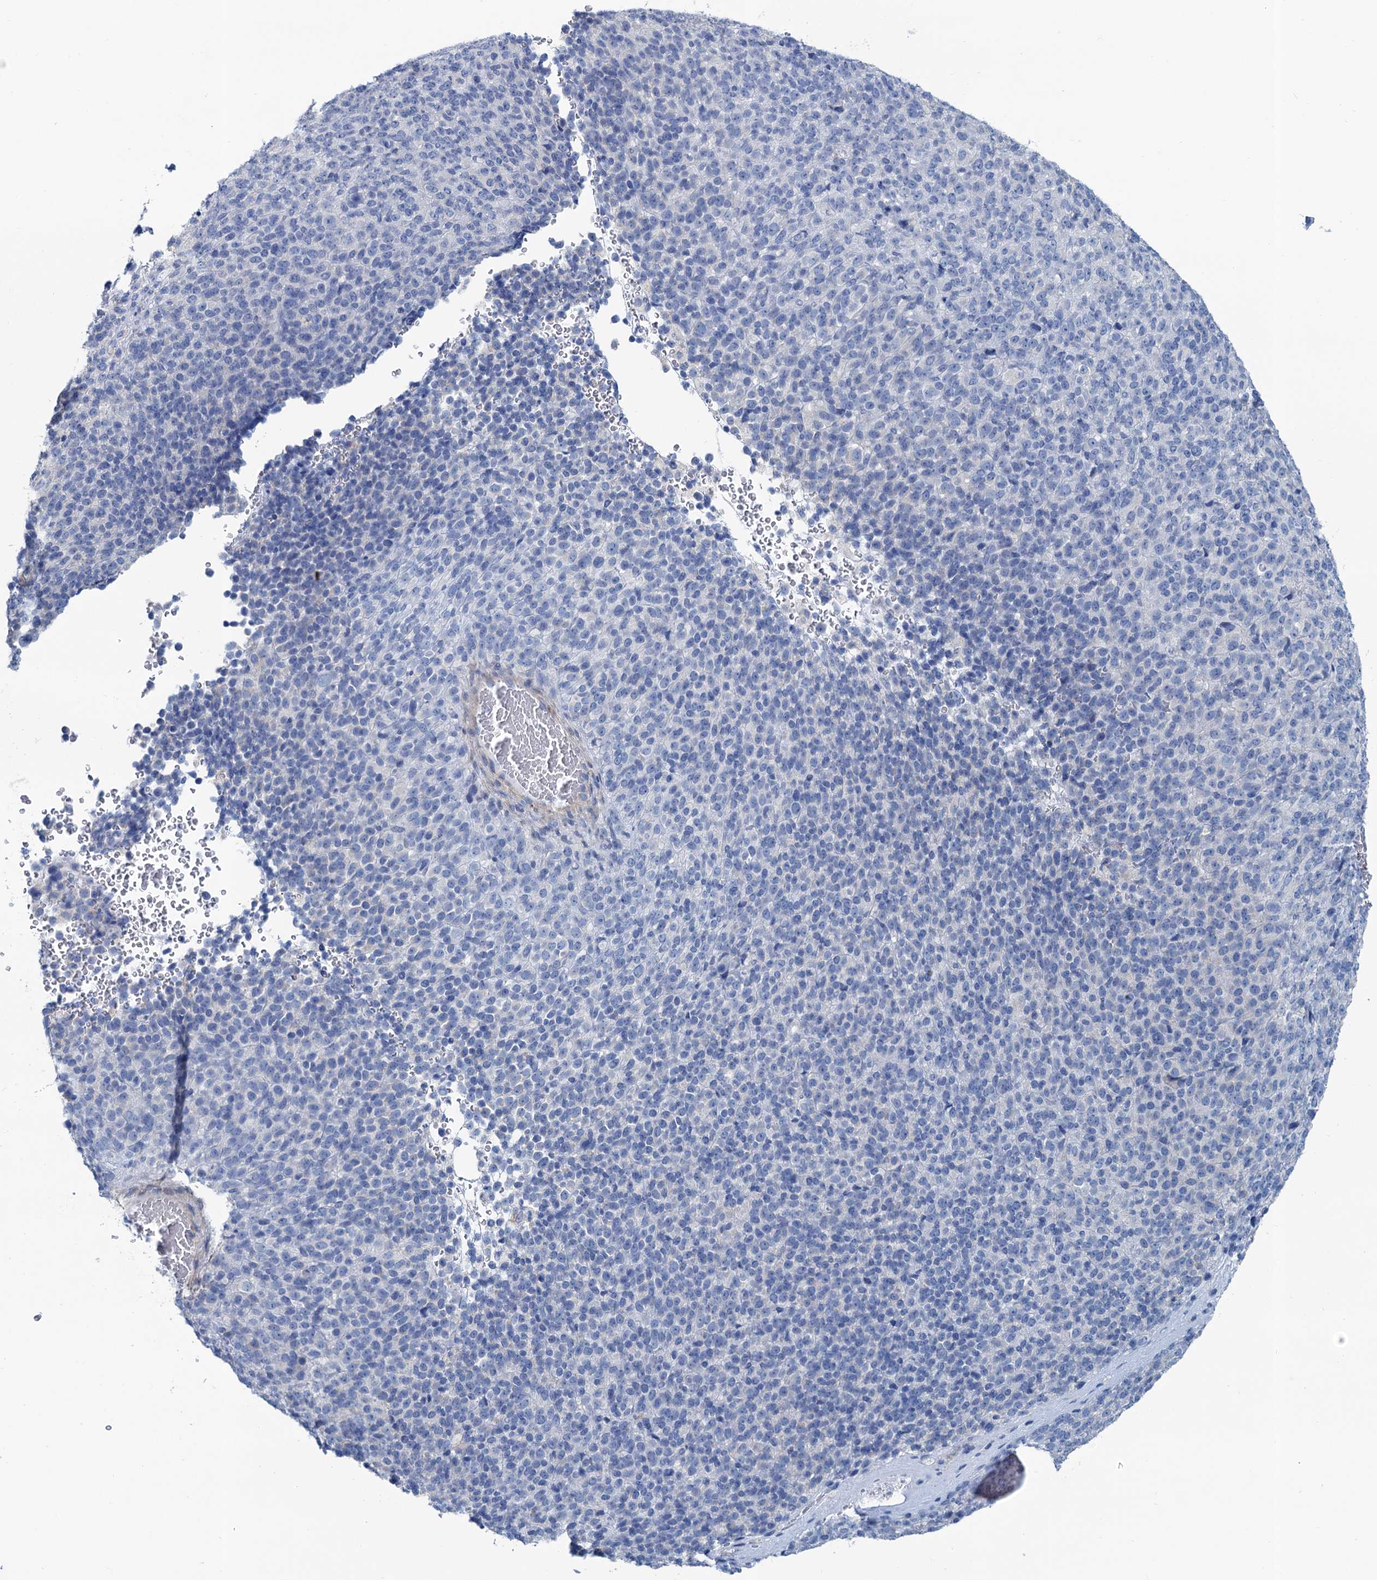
{"staining": {"intensity": "negative", "quantity": "none", "location": "none"}, "tissue": "melanoma", "cell_type": "Tumor cells", "image_type": "cancer", "snomed": [{"axis": "morphology", "description": "Malignant melanoma, Metastatic site"}, {"axis": "topography", "description": "Brain"}], "caption": "The photomicrograph shows no staining of tumor cells in malignant melanoma (metastatic site). Brightfield microscopy of immunohistochemistry stained with DAB (3,3'-diaminobenzidine) (brown) and hematoxylin (blue), captured at high magnification.", "gene": "SLC1A3", "patient": {"sex": "female", "age": 56}}